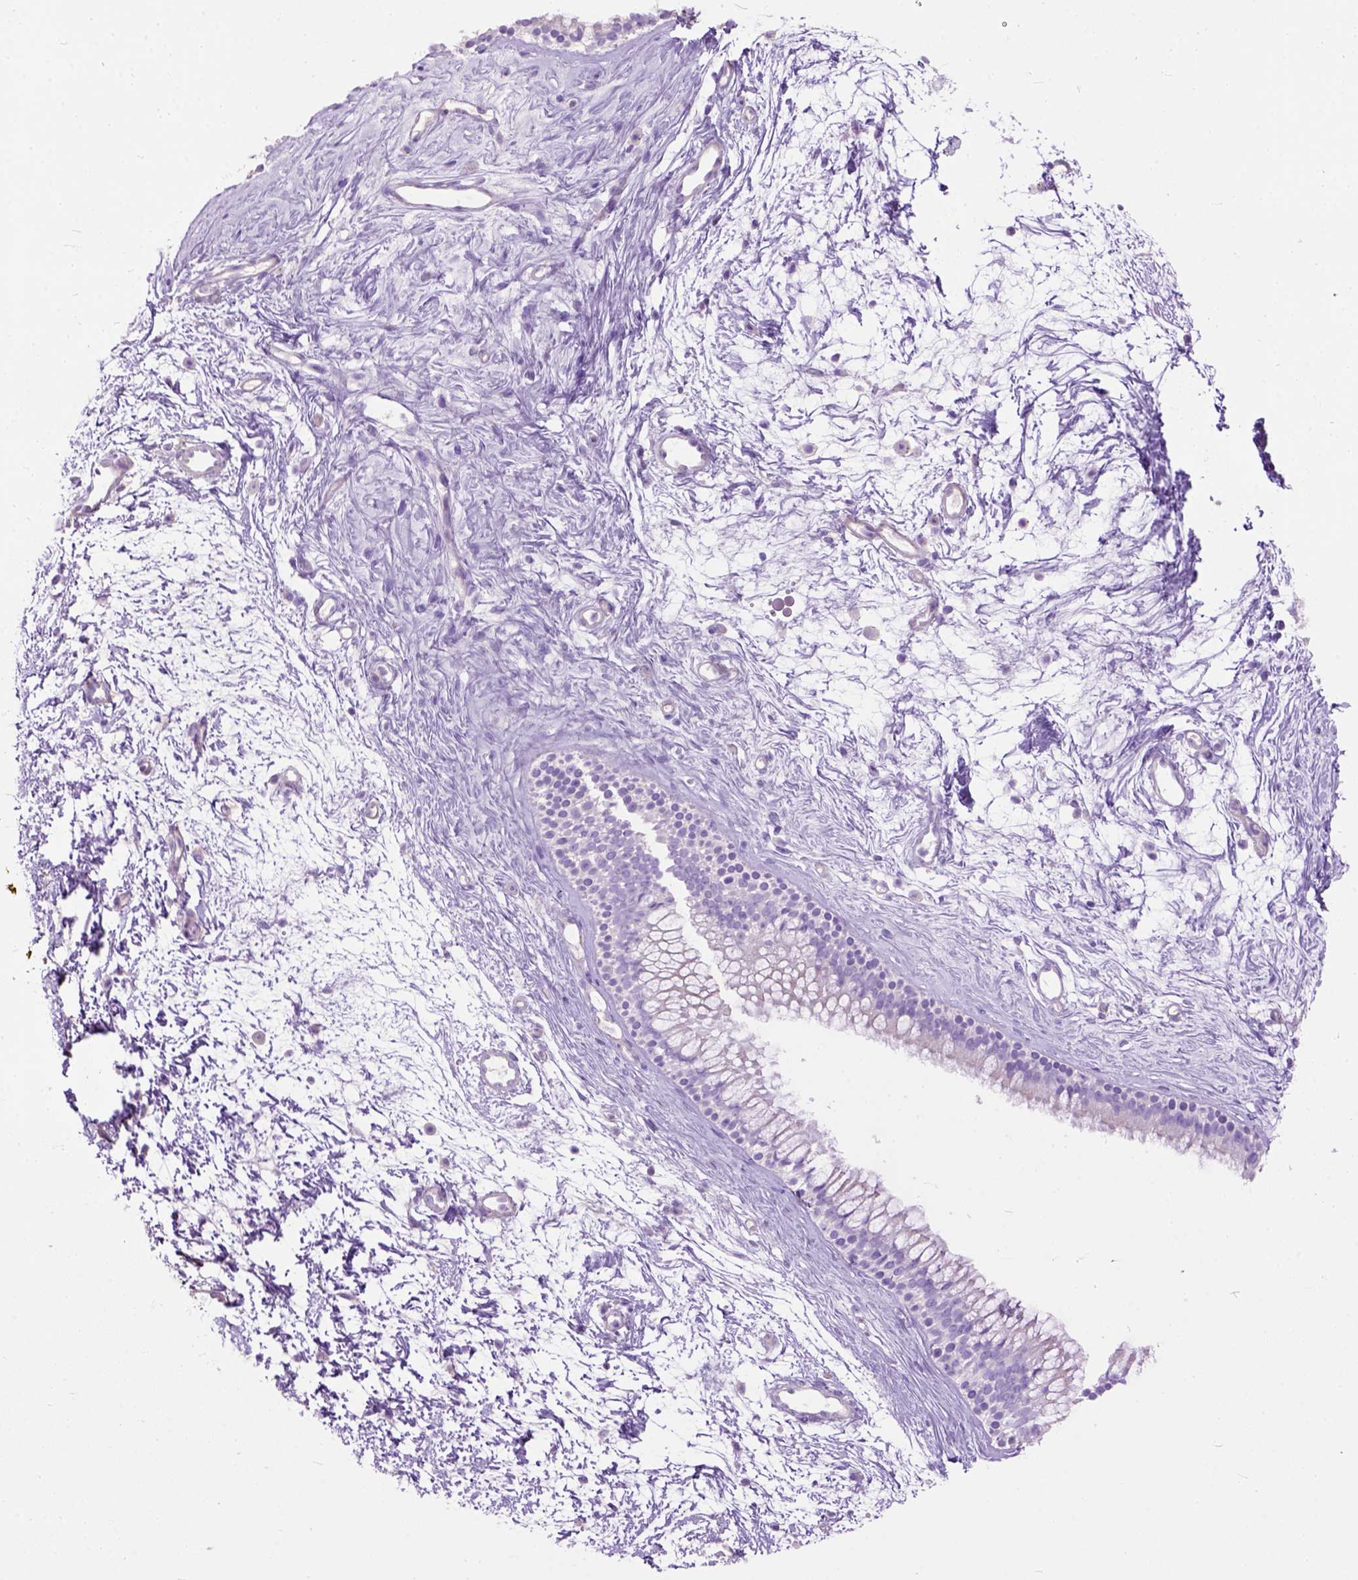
{"staining": {"intensity": "weak", "quantity": "25%-75%", "location": "cytoplasmic/membranous"}, "tissue": "nasopharynx", "cell_type": "Respiratory epithelial cells", "image_type": "normal", "snomed": [{"axis": "morphology", "description": "Normal tissue, NOS"}, {"axis": "topography", "description": "Nasopharynx"}], "caption": "This histopathology image shows immunohistochemistry (IHC) staining of benign nasopharynx, with low weak cytoplasmic/membranous positivity in about 25%-75% of respiratory epithelial cells.", "gene": "MAPT", "patient": {"sex": "male", "age": 58}}